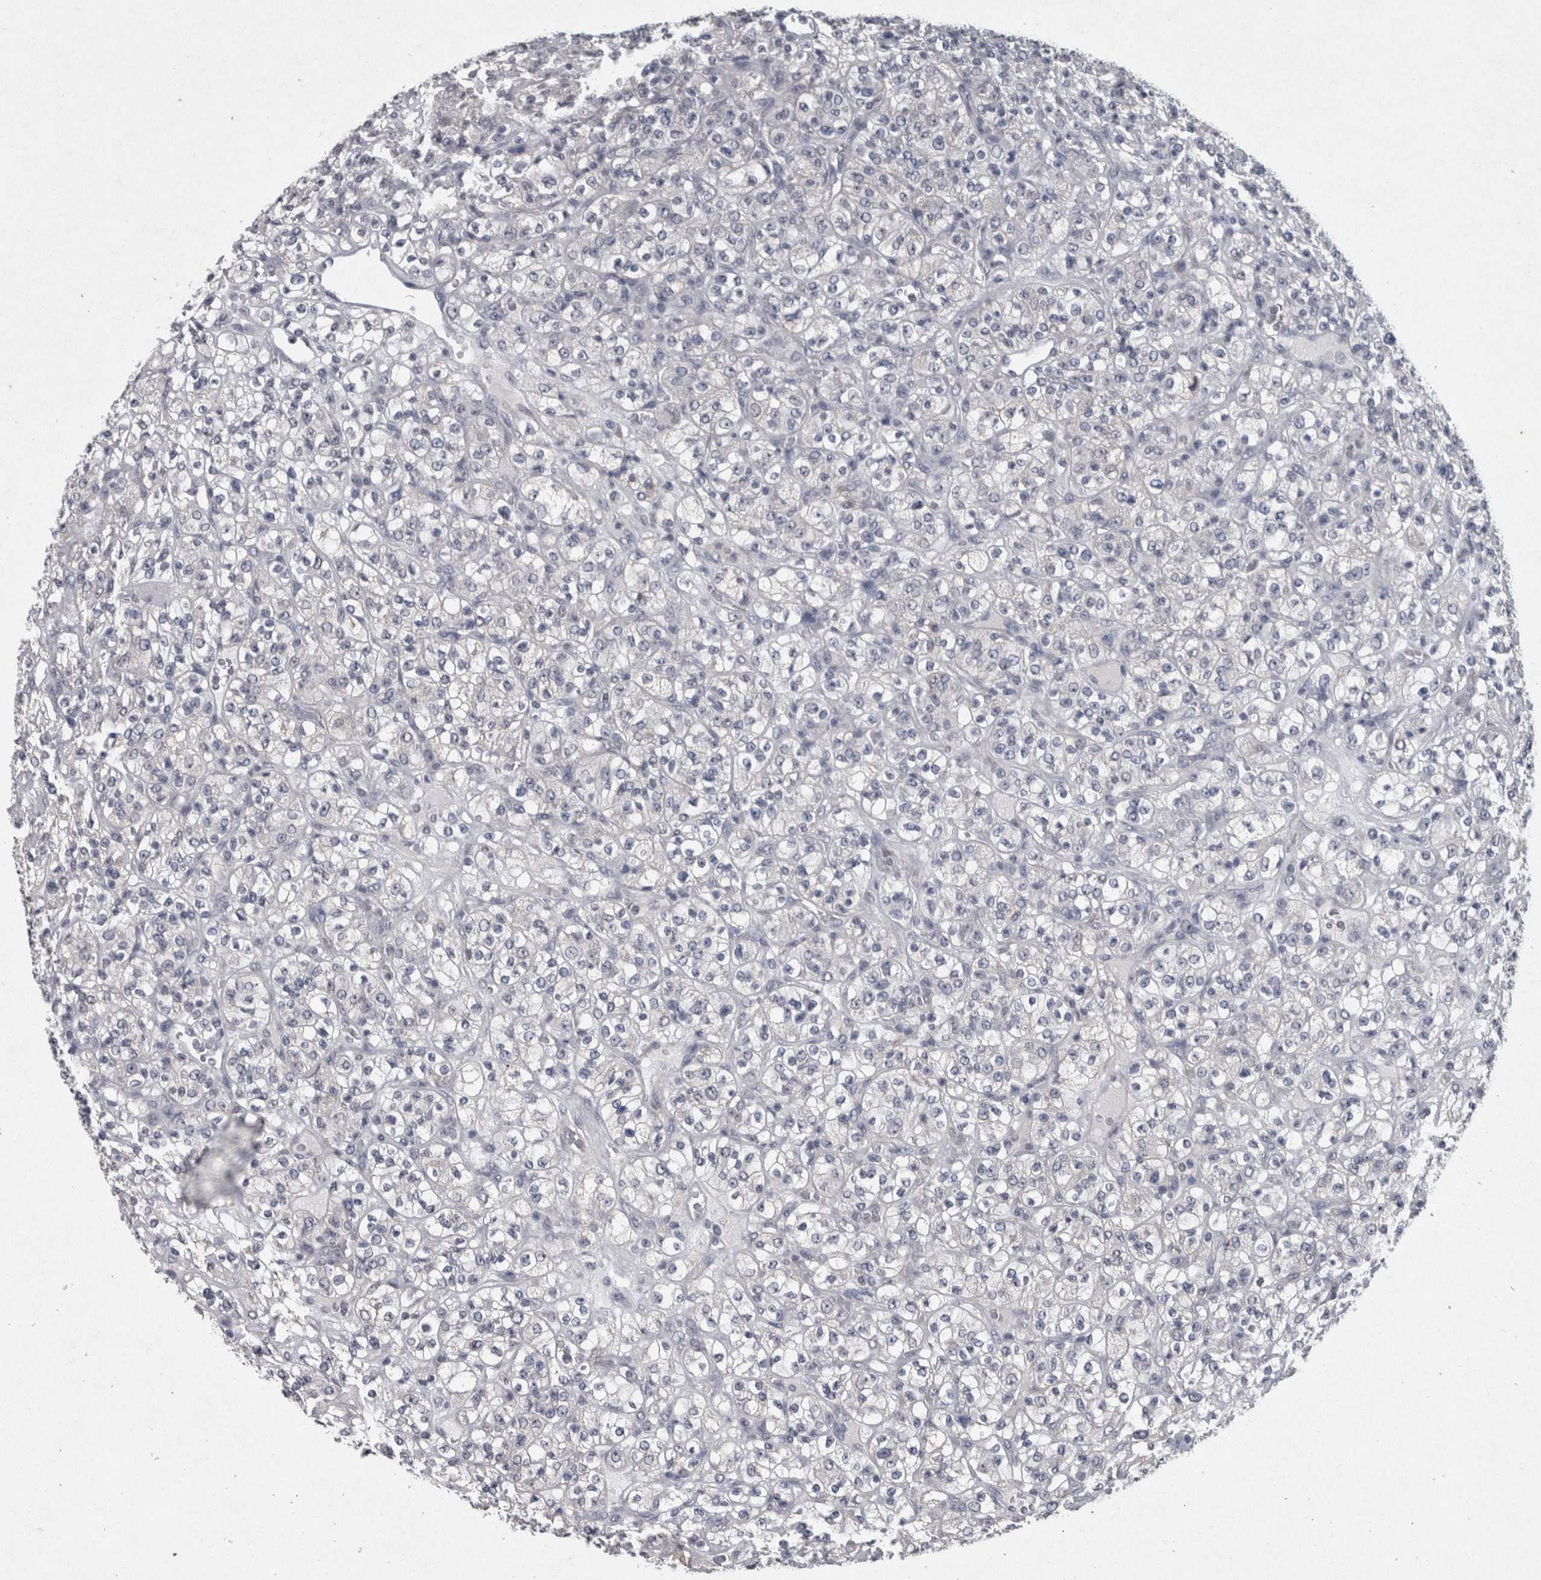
{"staining": {"intensity": "negative", "quantity": "none", "location": "none"}, "tissue": "renal cancer", "cell_type": "Tumor cells", "image_type": "cancer", "snomed": [{"axis": "morphology", "description": "Normal tissue, NOS"}, {"axis": "morphology", "description": "Adenocarcinoma, NOS"}, {"axis": "topography", "description": "Kidney"}], "caption": "There is no significant staining in tumor cells of adenocarcinoma (renal).", "gene": "WNT7A", "patient": {"sex": "female", "age": 72}}